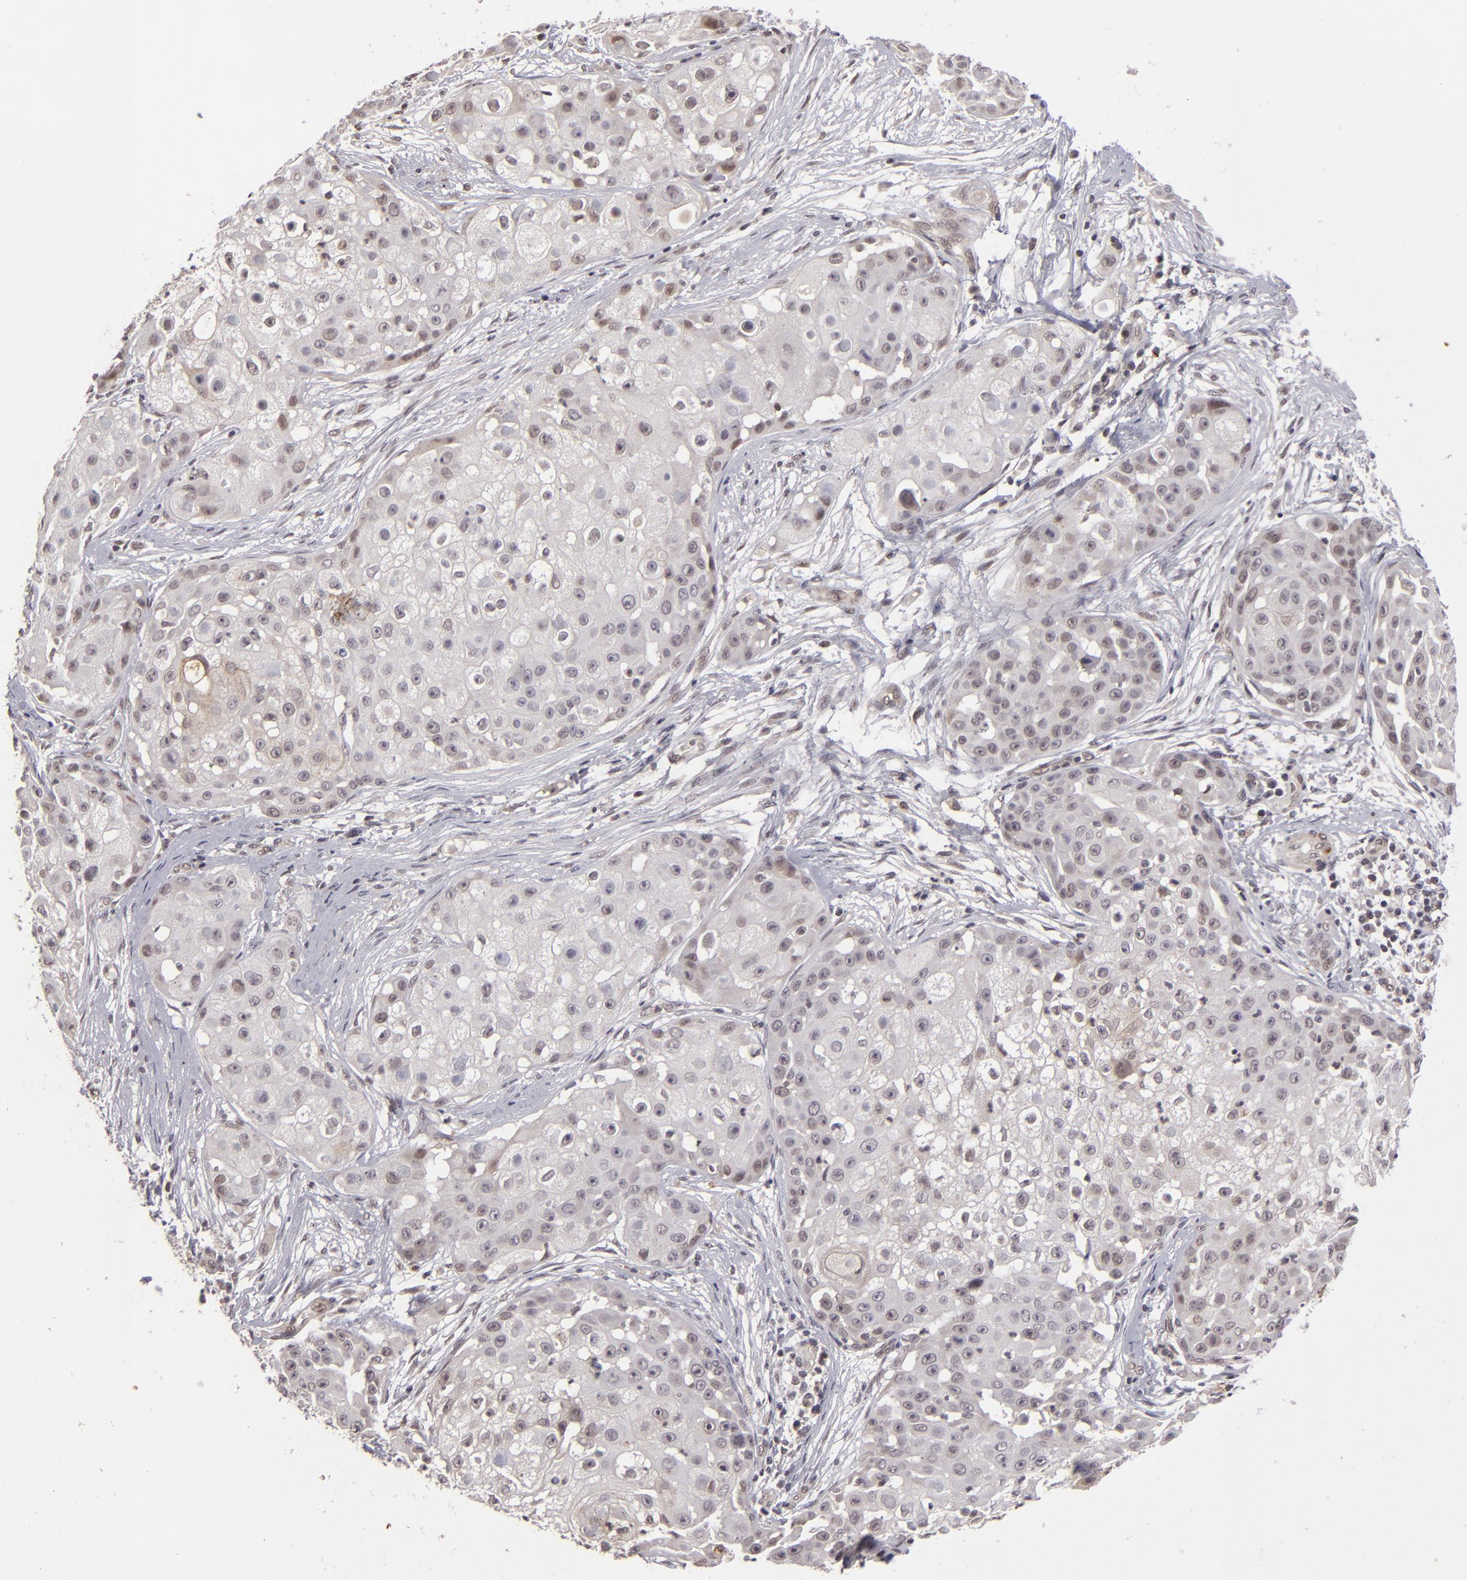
{"staining": {"intensity": "negative", "quantity": "none", "location": "none"}, "tissue": "skin cancer", "cell_type": "Tumor cells", "image_type": "cancer", "snomed": [{"axis": "morphology", "description": "Squamous cell carcinoma, NOS"}, {"axis": "topography", "description": "Skin"}], "caption": "The micrograph shows no significant staining in tumor cells of squamous cell carcinoma (skin).", "gene": "DFFA", "patient": {"sex": "female", "age": 57}}